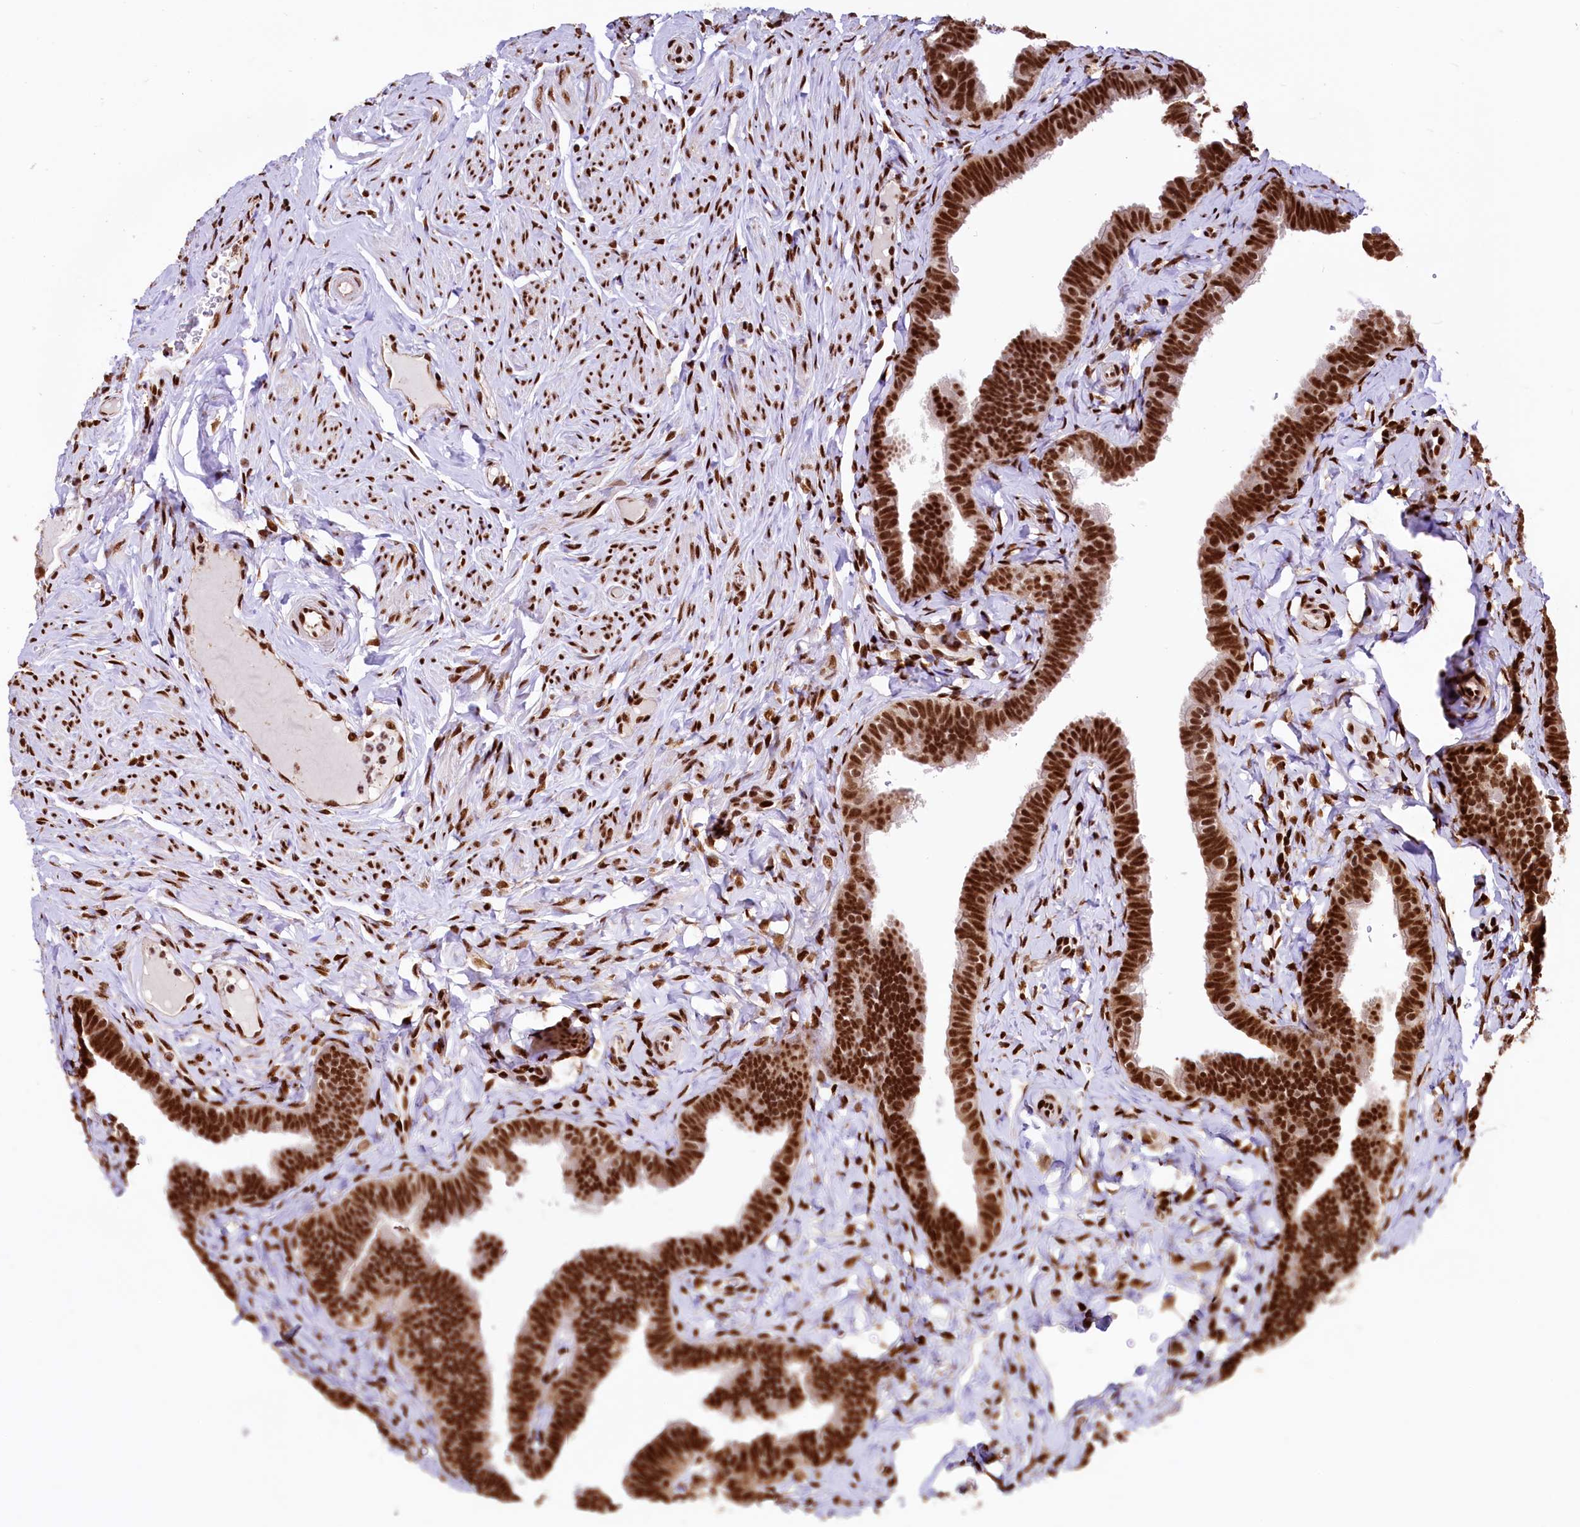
{"staining": {"intensity": "strong", "quantity": ">75%", "location": "nuclear"}, "tissue": "fallopian tube", "cell_type": "Glandular cells", "image_type": "normal", "snomed": [{"axis": "morphology", "description": "Normal tissue, NOS"}, {"axis": "topography", "description": "Fallopian tube"}], "caption": "Protein expression analysis of unremarkable human fallopian tube reveals strong nuclear positivity in about >75% of glandular cells.", "gene": "PDS5B", "patient": {"sex": "female", "age": 65}}